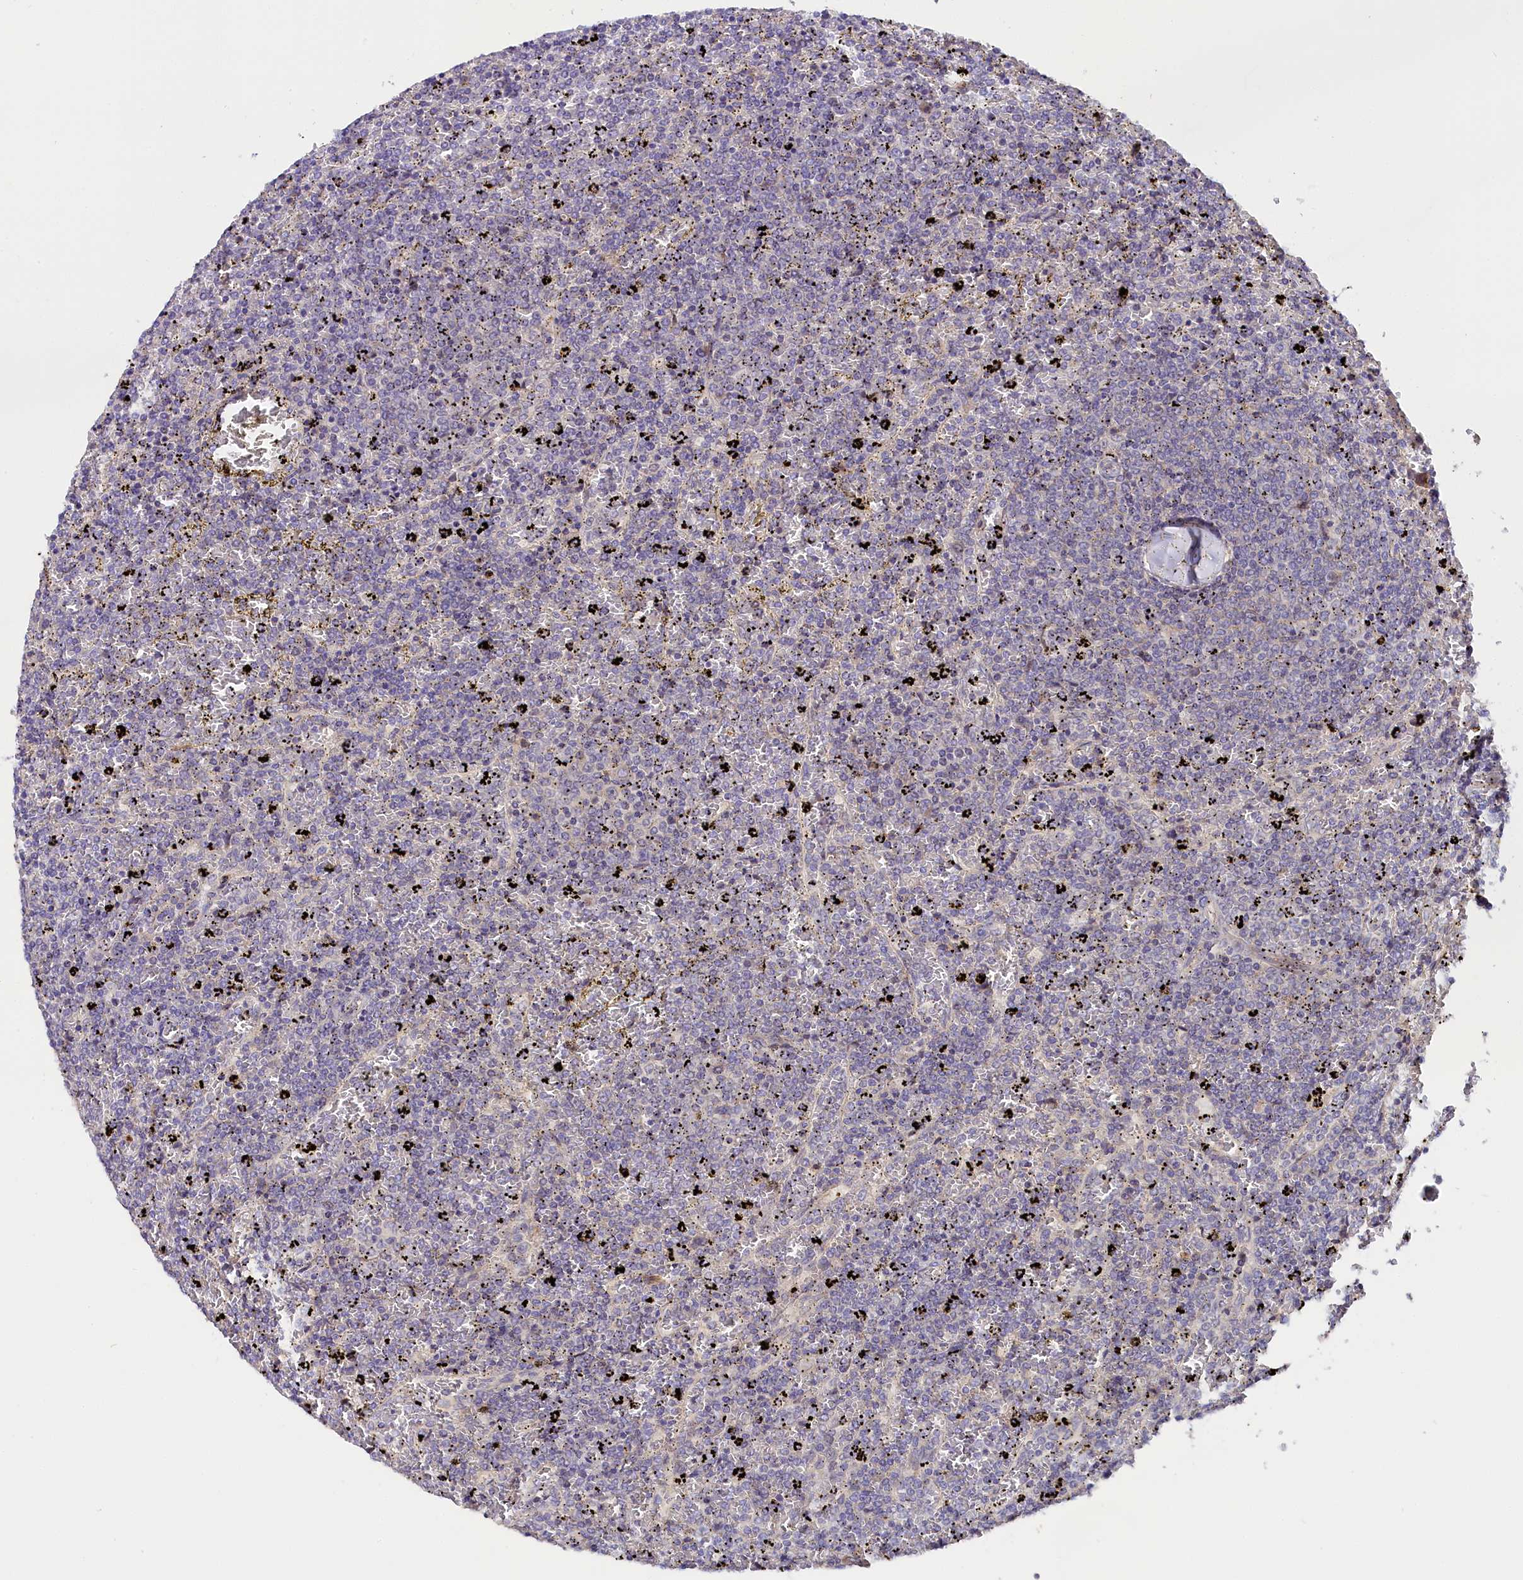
{"staining": {"intensity": "negative", "quantity": "none", "location": "none"}, "tissue": "lymphoma", "cell_type": "Tumor cells", "image_type": "cancer", "snomed": [{"axis": "morphology", "description": "Malignant lymphoma, non-Hodgkin's type, Low grade"}, {"axis": "topography", "description": "Spleen"}], "caption": "High power microscopy micrograph of an immunohistochemistry micrograph of malignant lymphoma, non-Hodgkin's type (low-grade), revealing no significant staining in tumor cells.", "gene": "KATNB1", "patient": {"sex": "female", "age": 77}}